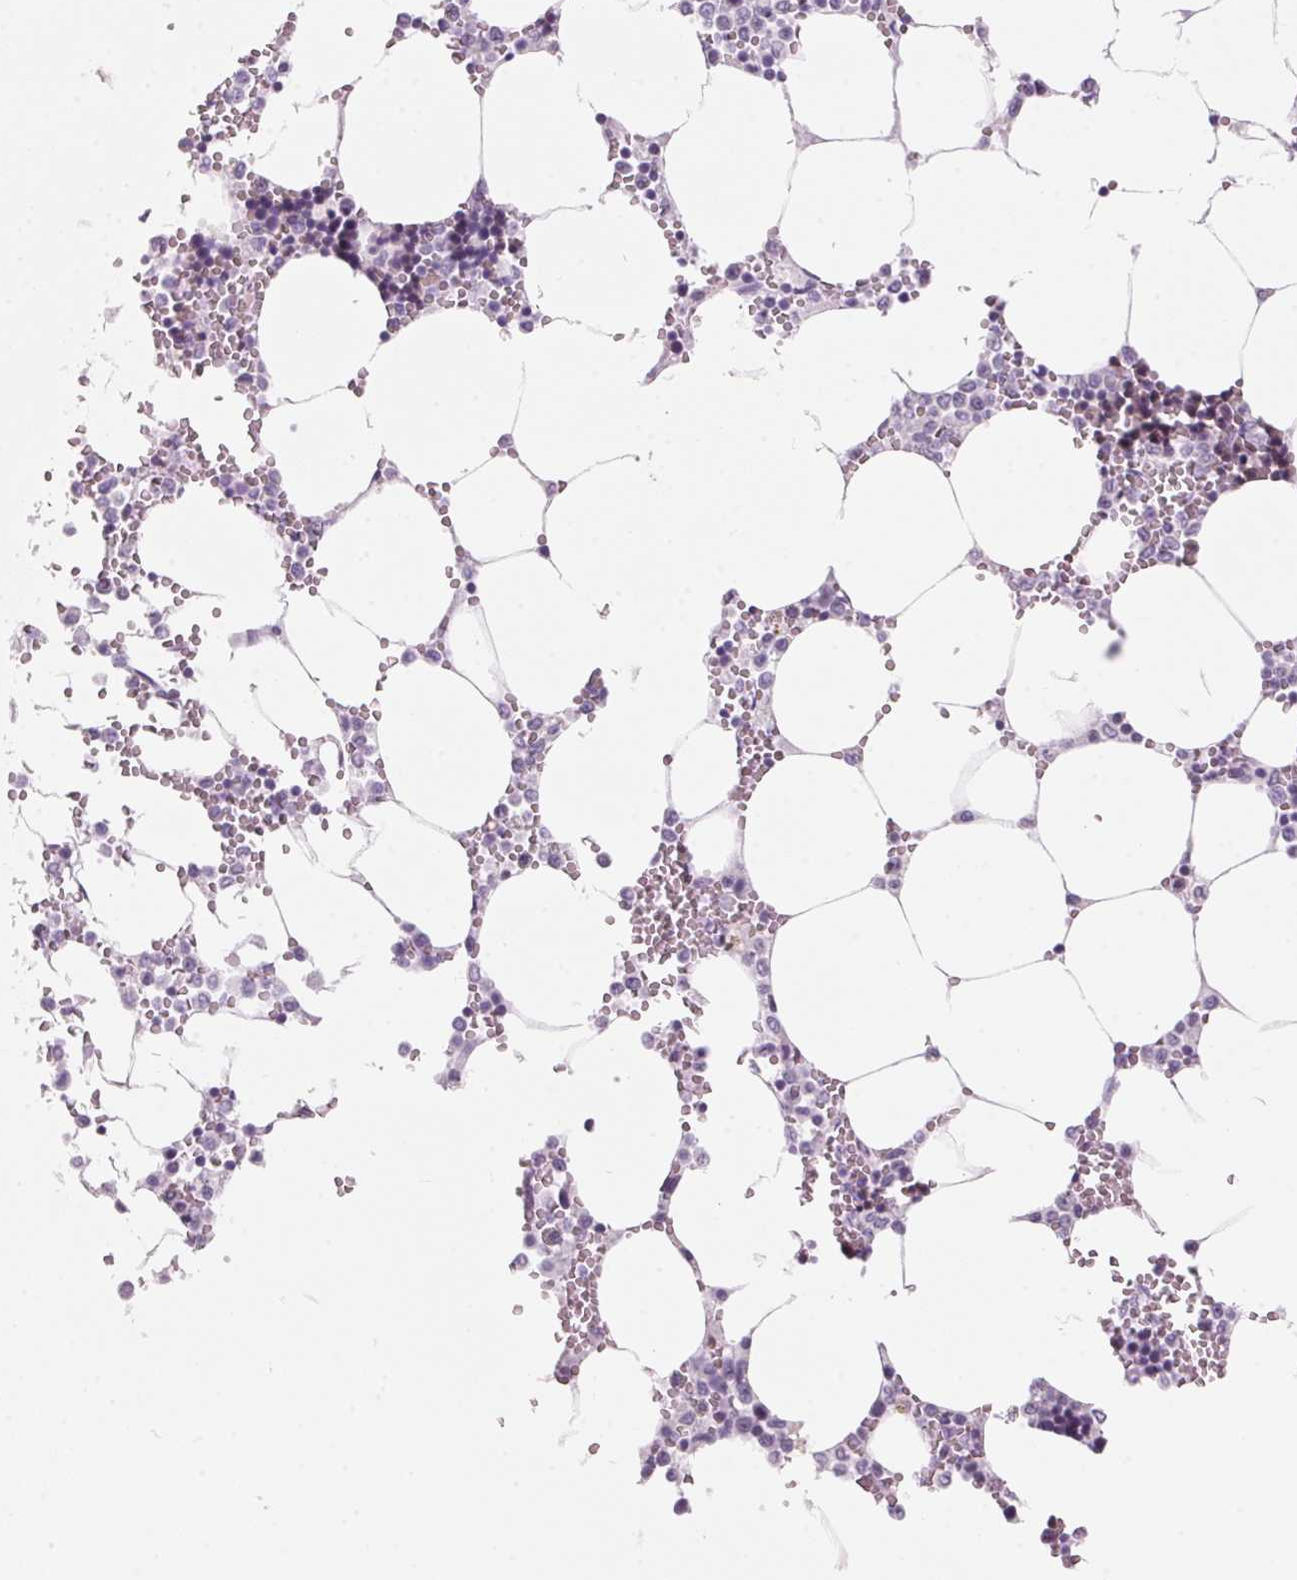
{"staining": {"intensity": "negative", "quantity": "none", "location": "none"}, "tissue": "bone marrow", "cell_type": "Hematopoietic cells", "image_type": "normal", "snomed": [{"axis": "morphology", "description": "Normal tissue, NOS"}, {"axis": "topography", "description": "Bone marrow"}], "caption": "This is a histopathology image of IHC staining of unremarkable bone marrow, which shows no staining in hematopoietic cells.", "gene": "DNTTIP2", "patient": {"sex": "male", "age": 54}}